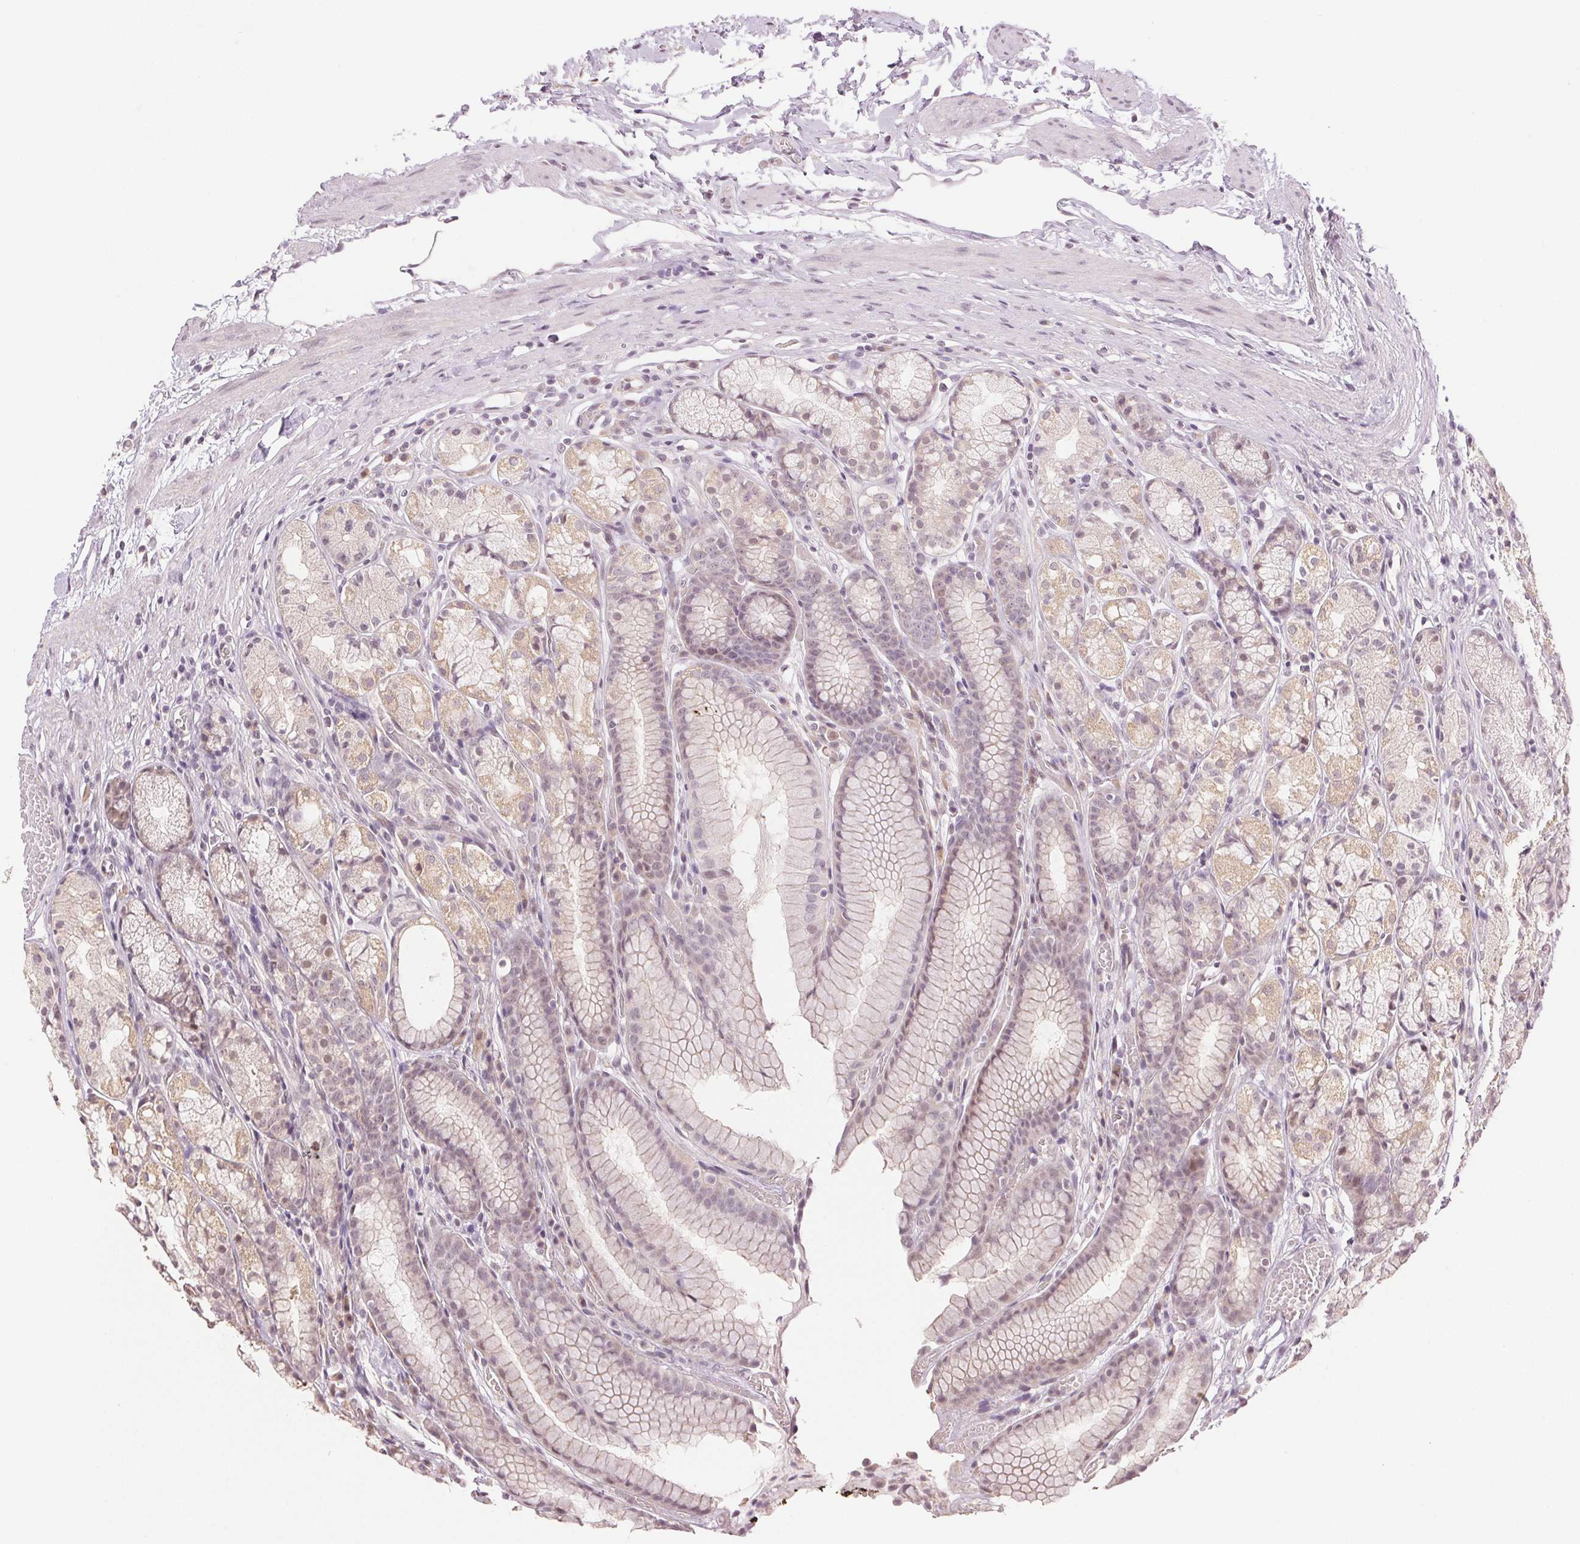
{"staining": {"intensity": "weak", "quantity": "25%-75%", "location": "cytoplasmic/membranous,nuclear"}, "tissue": "stomach", "cell_type": "Glandular cells", "image_type": "normal", "snomed": [{"axis": "morphology", "description": "Normal tissue, NOS"}, {"axis": "topography", "description": "Stomach"}], "caption": "This histopathology image reveals normal stomach stained with immunohistochemistry (IHC) to label a protein in brown. The cytoplasmic/membranous,nuclear of glandular cells show weak positivity for the protein. Nuclei are counter-stained blue.", "gene": "PLCB1", "patient": {"sex": "male", "age": 70}}